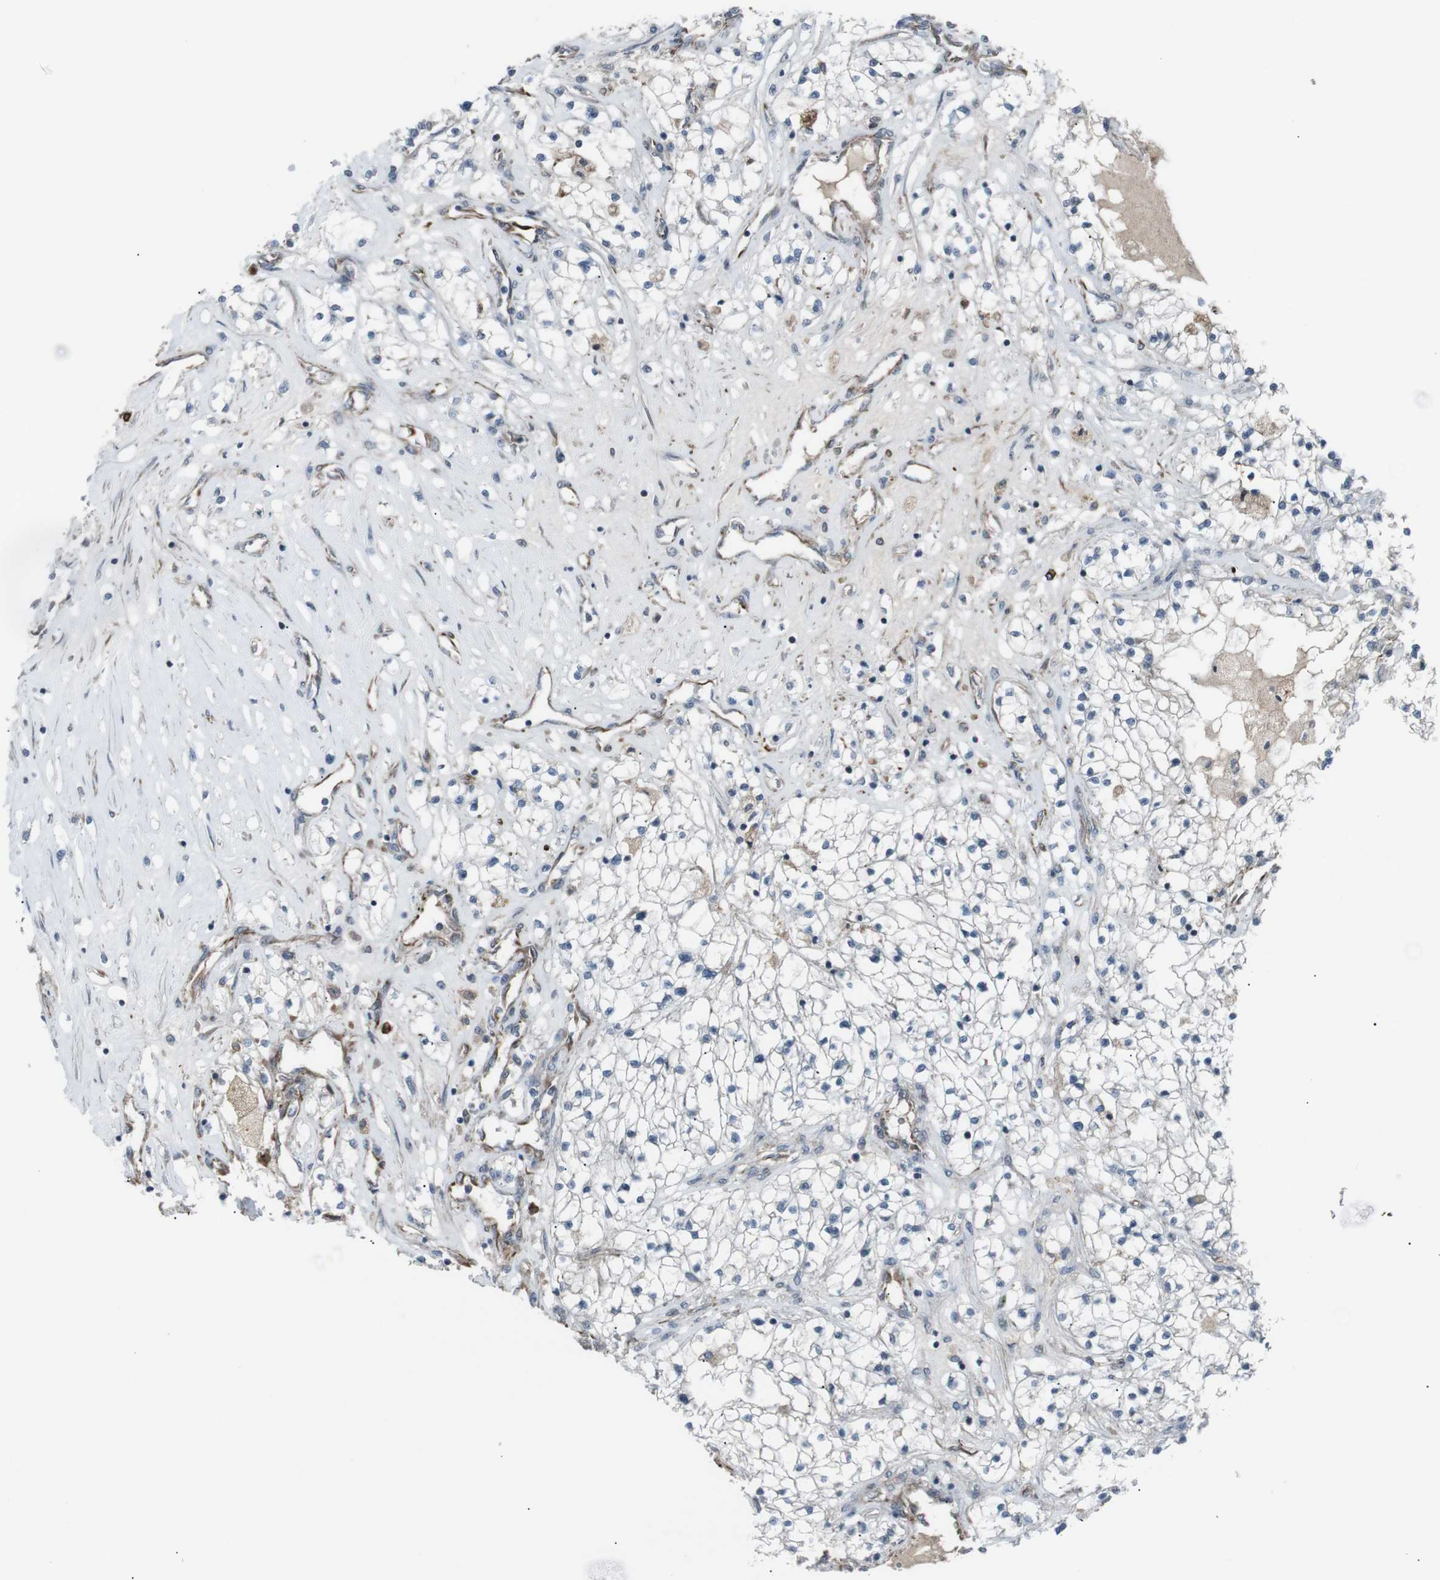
{"staining": {"intensity": "negative", "quantity": "none", "location": "none"}, "tissue": "renal cancer", "cell_type": "Tumor cells", "image_type": "cancer", "snomed": [{"axis": "morphology", "description": "Adenocarcinoma, NOS"}, {"axis": "topography", "description": "Kidney"}], "caption": "The immunohistochemistry photomicrograph has no significant staining in tumor cells of renal adenocarcinoma tissue.", "gene": "TMEM141", "patient": {"sex": "male", "age": 68}}